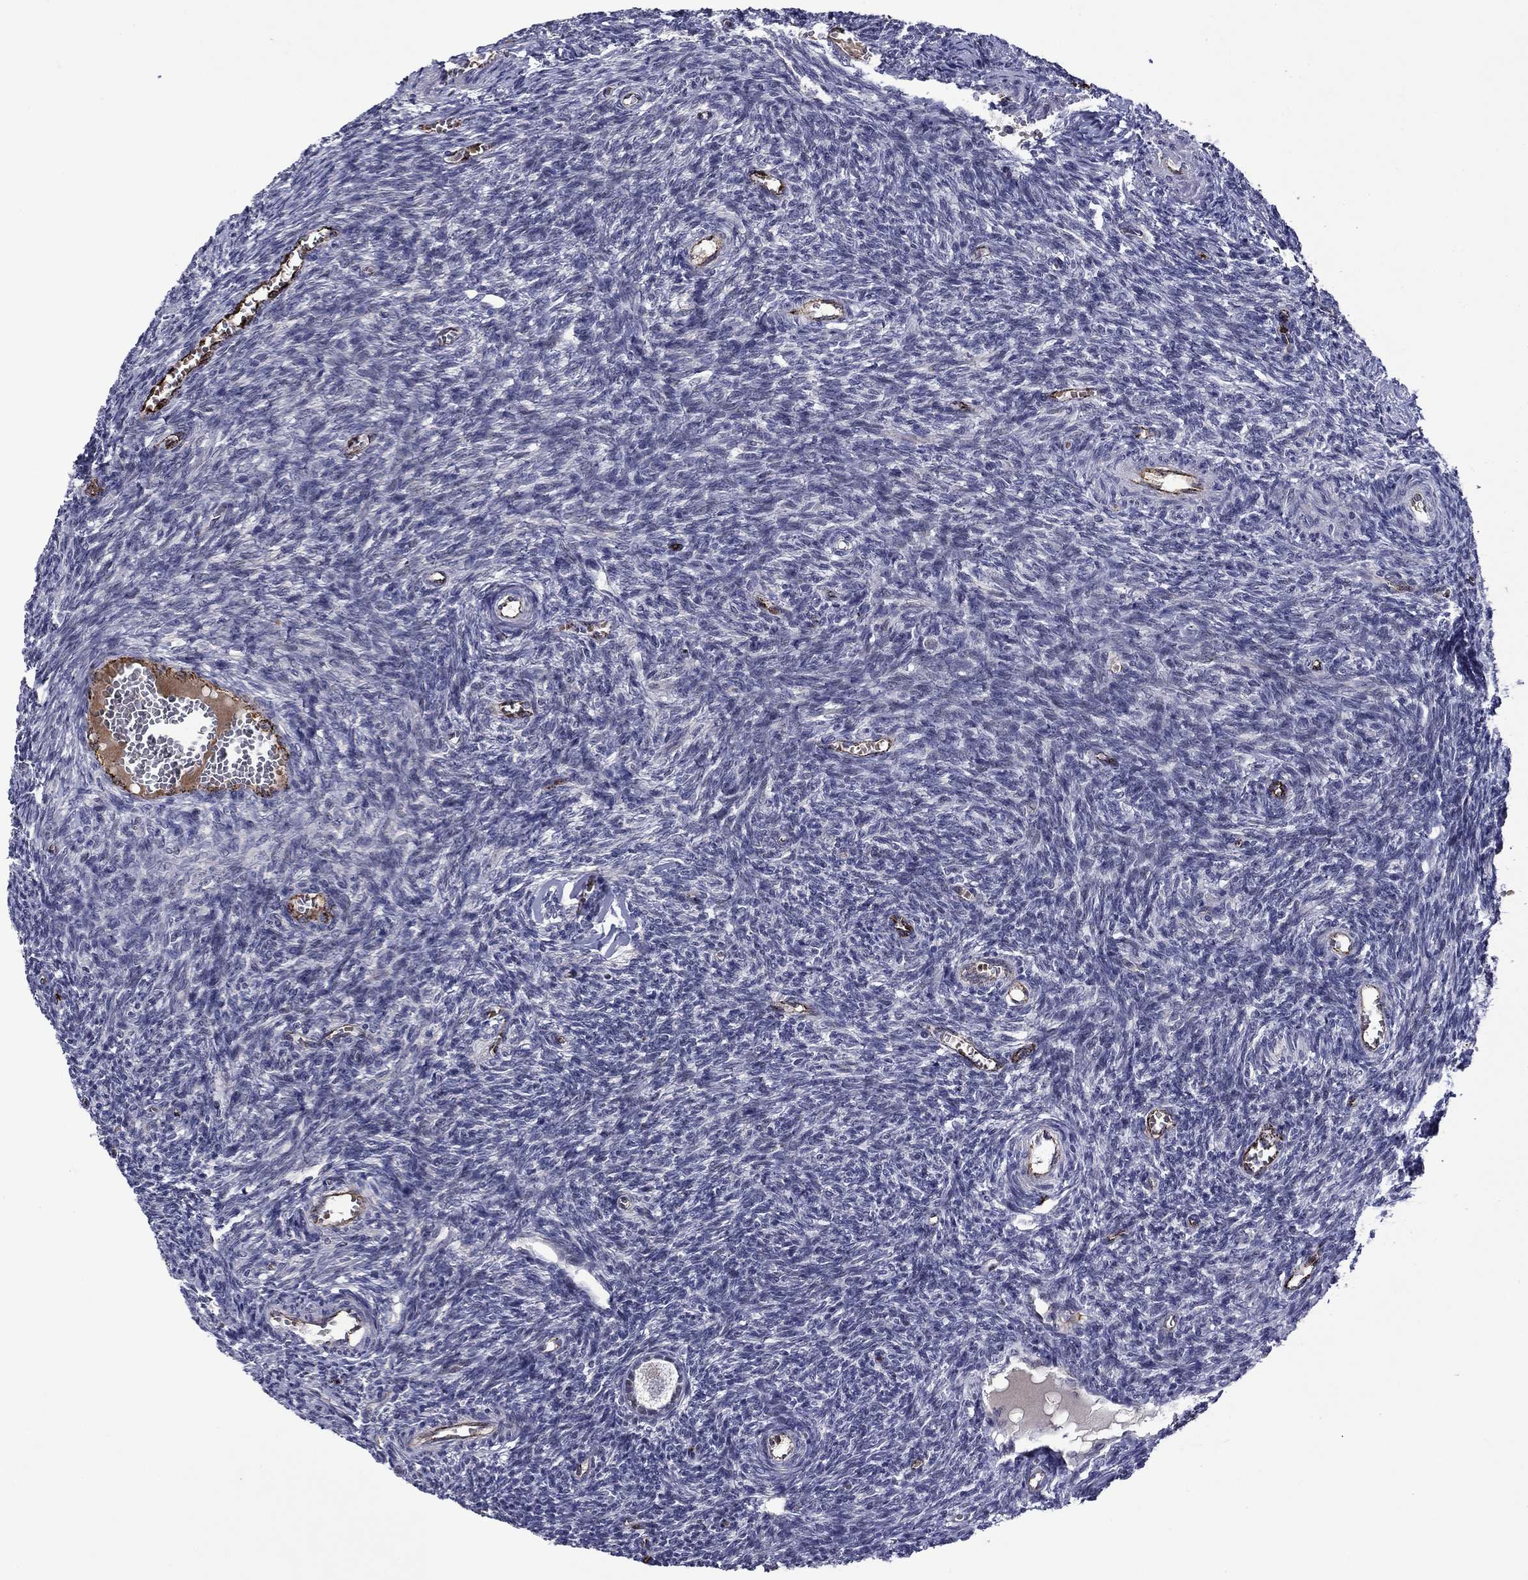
{"staining": {"intensity": "negative", "quantity": "none", "location": "none"}, "tissue": "ovary", "cell_type": "Follicle cells", "image_type": "normal", "snomed": [{"axis": "morphology", "description": "Normal tissue, NOS"}, {"axis": "topography", "description": "Ovary"}], "caption": "This is a micrograph of IHC staining of benign ovary, which shows no staining in follicle cells.", "gene": "SLITRK1", "patient": {"sex": "female", "age": 27}}